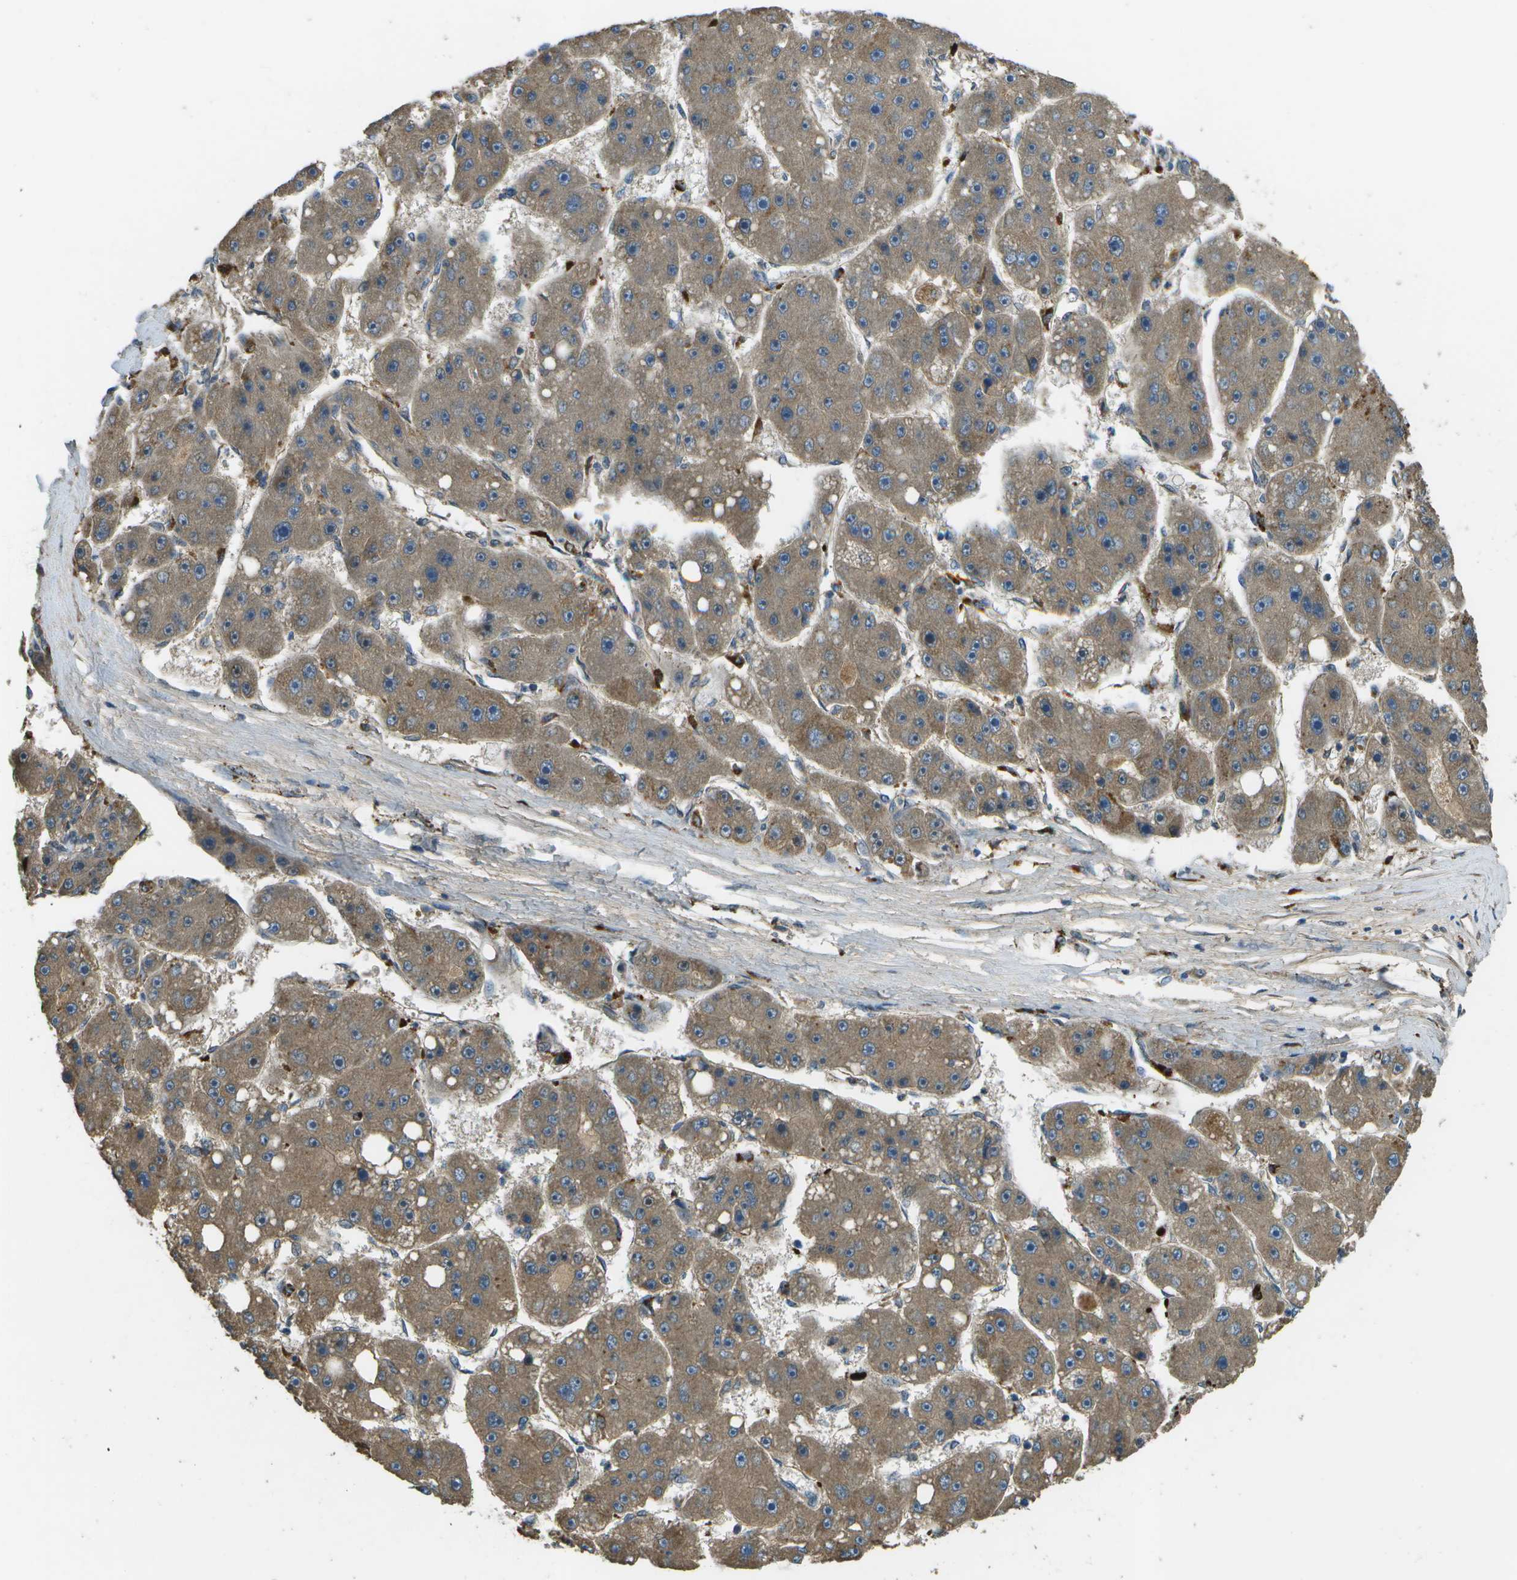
{"staining": {"intensity": "moderate", "quantity": ">75%", "location": "cytoplasmic/membranous"}, "tissue": "liver cancer", "cell_type": "Tumor cells", "image_type": "cancer", "snomed": [{"axis": "morphology", "description": "Carcinoma, Hepatocellular, NOS"}, {"axis": "topography", "description": "Liver"}], "caption": "This is an image of IHC staining of liver cancer (hepatocellular carcinoma), which shows moderate staining in the cytoplasmic/membranous of tumor cells.", "gene": "PXYLP1", "patient": {"sex": "female", "age": 61}}